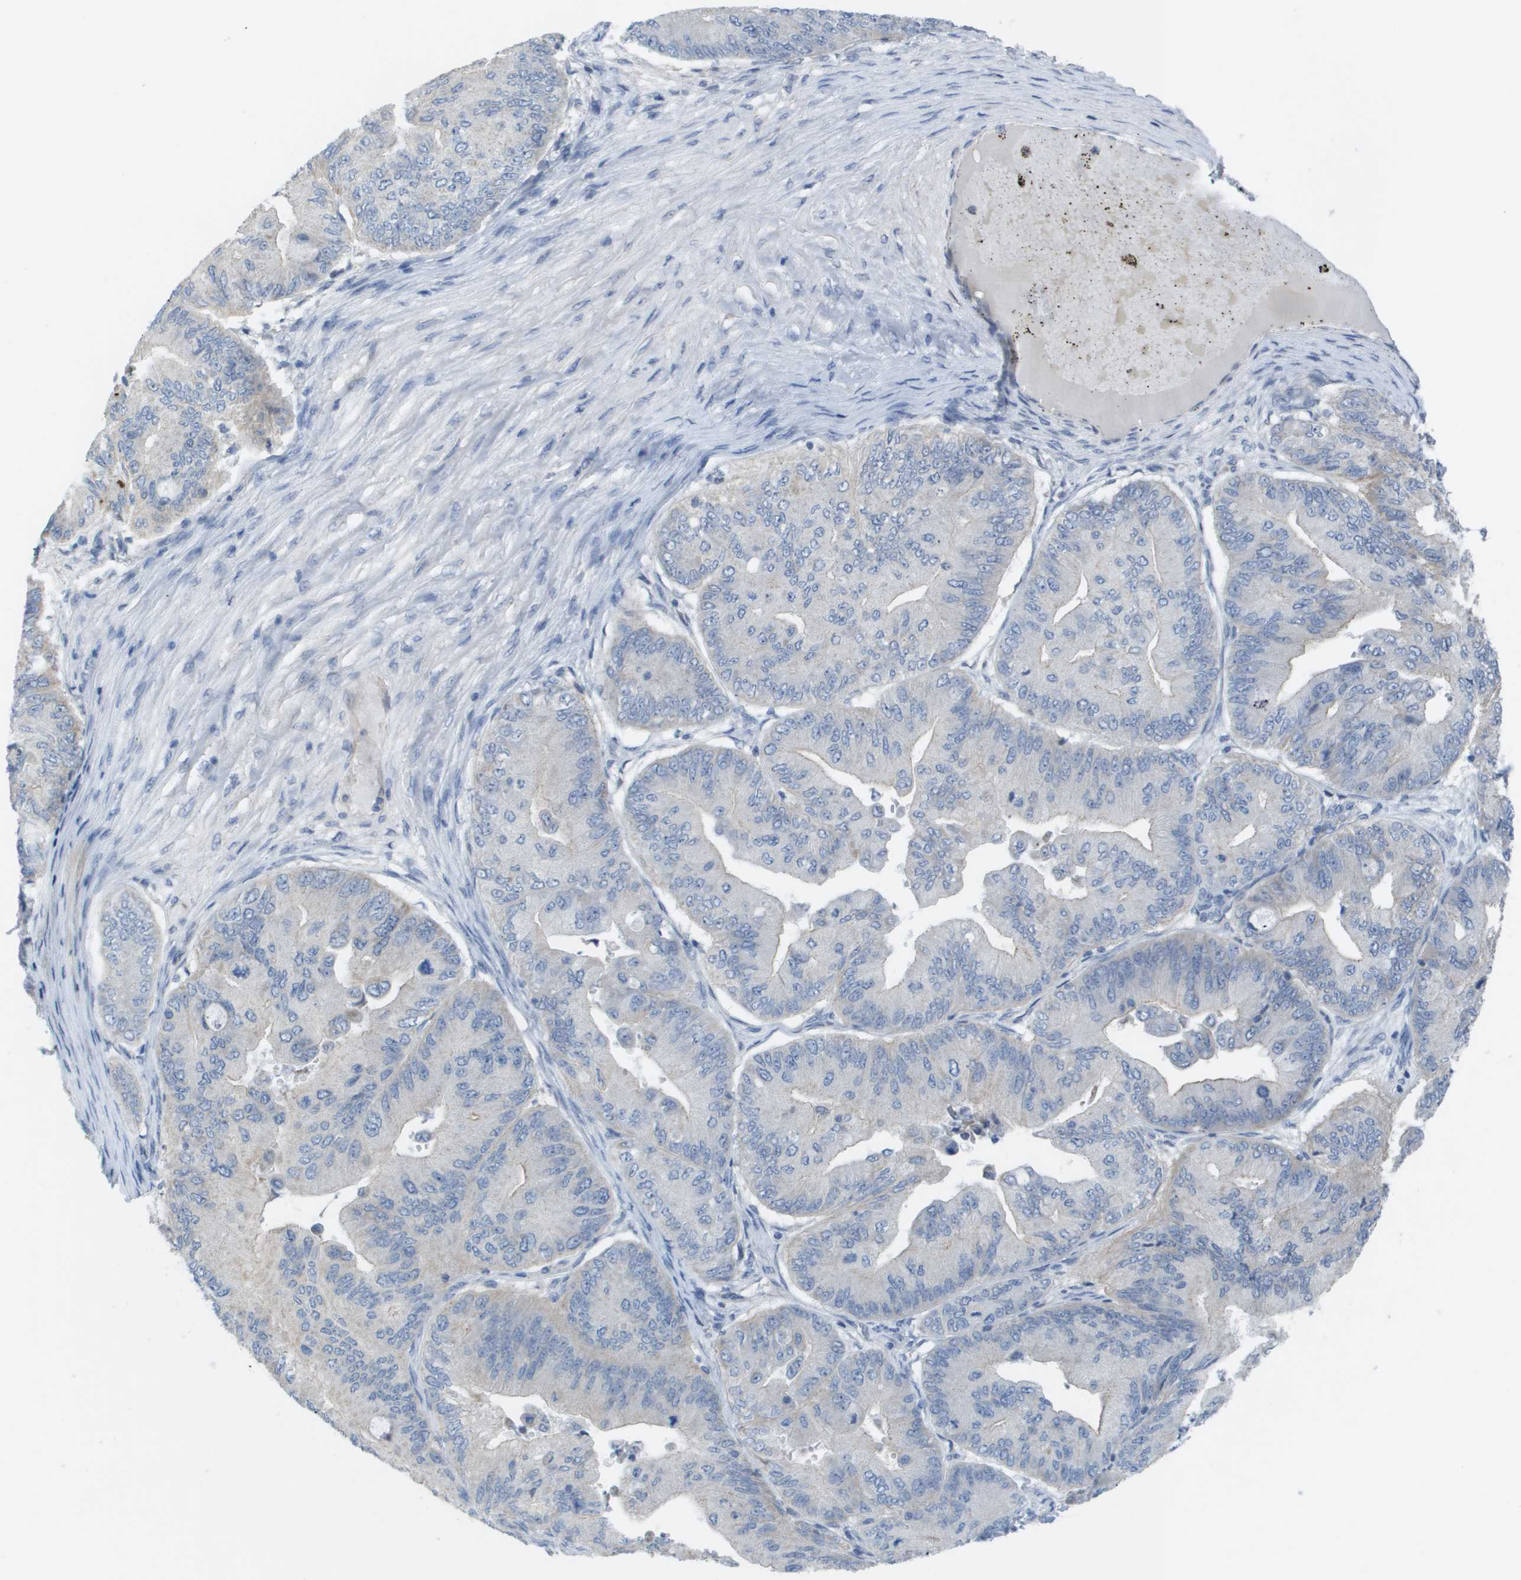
{"staining": {"intensity": "negative", "quantity": "none", "location": "none"}, "tissue": "ovarian cancer", "cell_type": "Tumor cells", "image_type": "cancer", "snomed": [{"axis": "morphology", "description": "Cystadenocarcinoma, mucinous, NOS"}, {"axis": "topography", "description": "Ovary"}], "caption": "Protein analysis of ovarian cancer reveals no significant staining in tumor cells.", "gene": "TMEM223", "patient": {"sex": "female", "age": 61}}